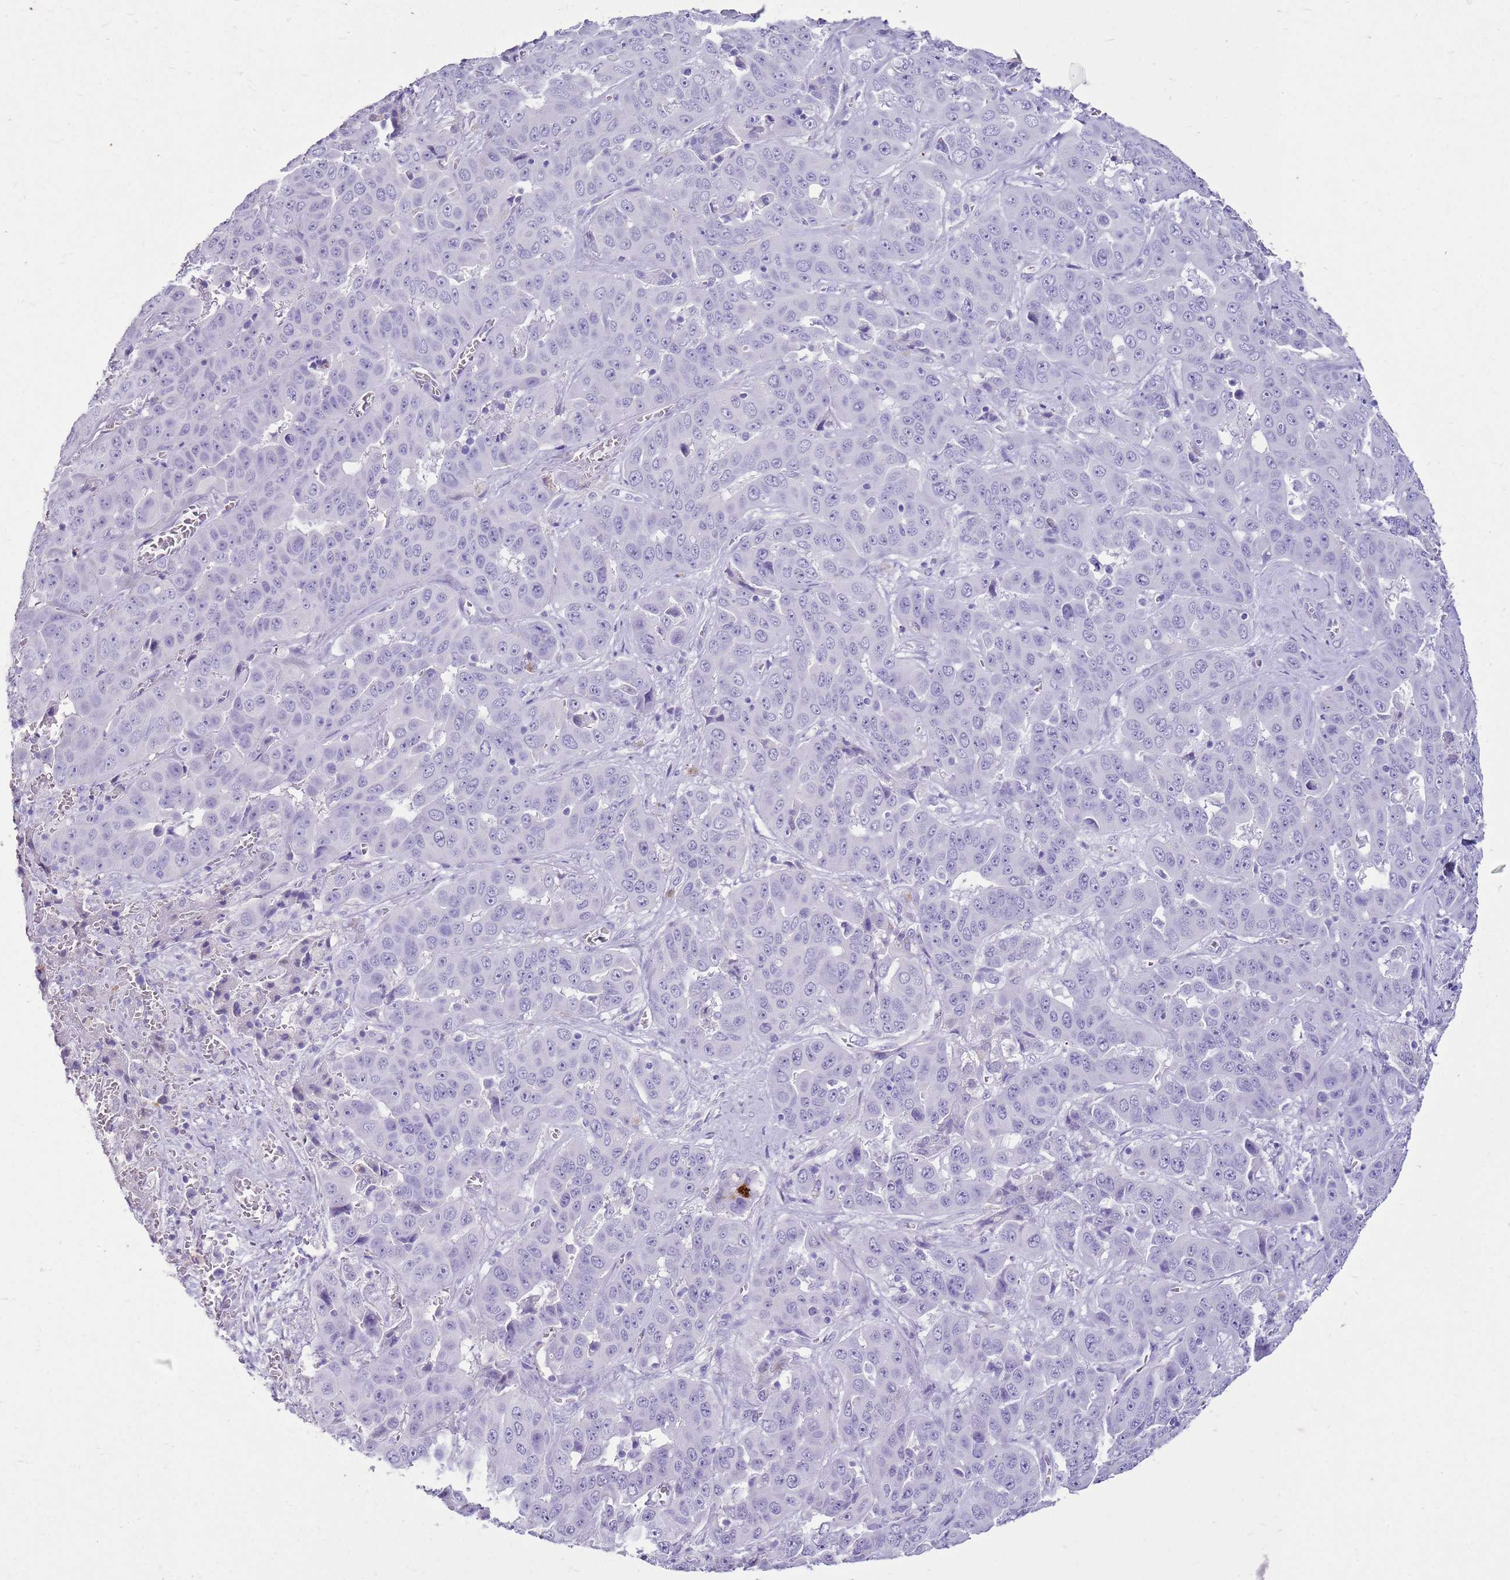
{"staining": {"intensity": "negative", "quantity": "none", "location": "none"}, "tissue": "liver cancer", "cell_type": "Tumor cells", "image_type": "cancer", "snomed": [{"axis": "morphology", "description": "Cholangiocarcinoma"}, {"axis": "topography", "description": "Liver"}], "caption": "Tumor cells are negative for protein expression in human cholangiocarcinoma (liver).", "gene": "CA8", "patient": {"sex": "female", "age": 52}}